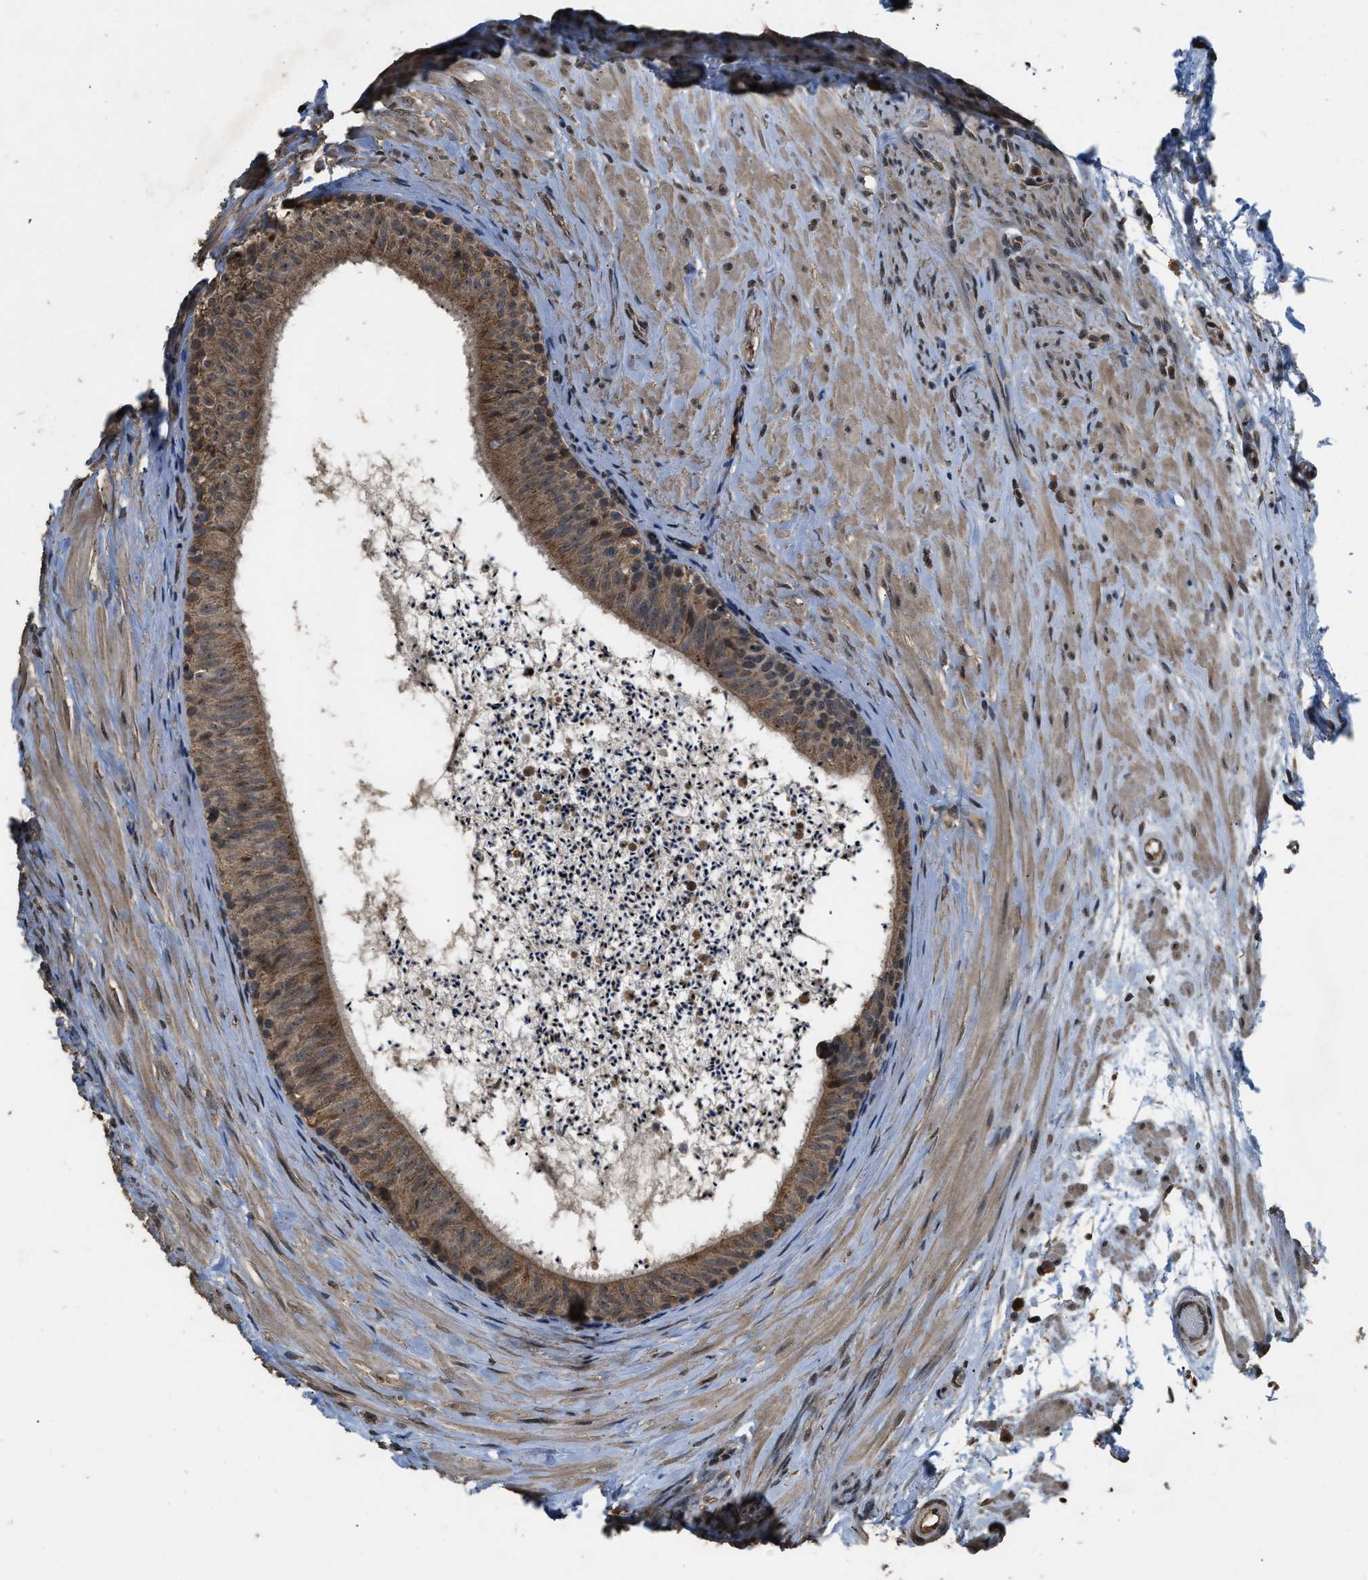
{"staining": {"intensity": "moderate", "quantity": ">75%", "location": "cytoplasmic/membranous"}, "tissue": "epididymis", "cell_type": "Glandular cells", "image_type": "normal", "snomed": [{"axis": "morphology", "description": "Normal tissue, NOS"}, {"axis": "topography", "description": "Epididymis"}], "caption": "This is a photomicrograph of immunohistochemistry (IHC) staining of normal epididymis, which shows moderate positivity in the cytoplasmic/membranous of glandular cells.", "gene": "DENND6B", "patient": {"sex": "male", "age": 56}}